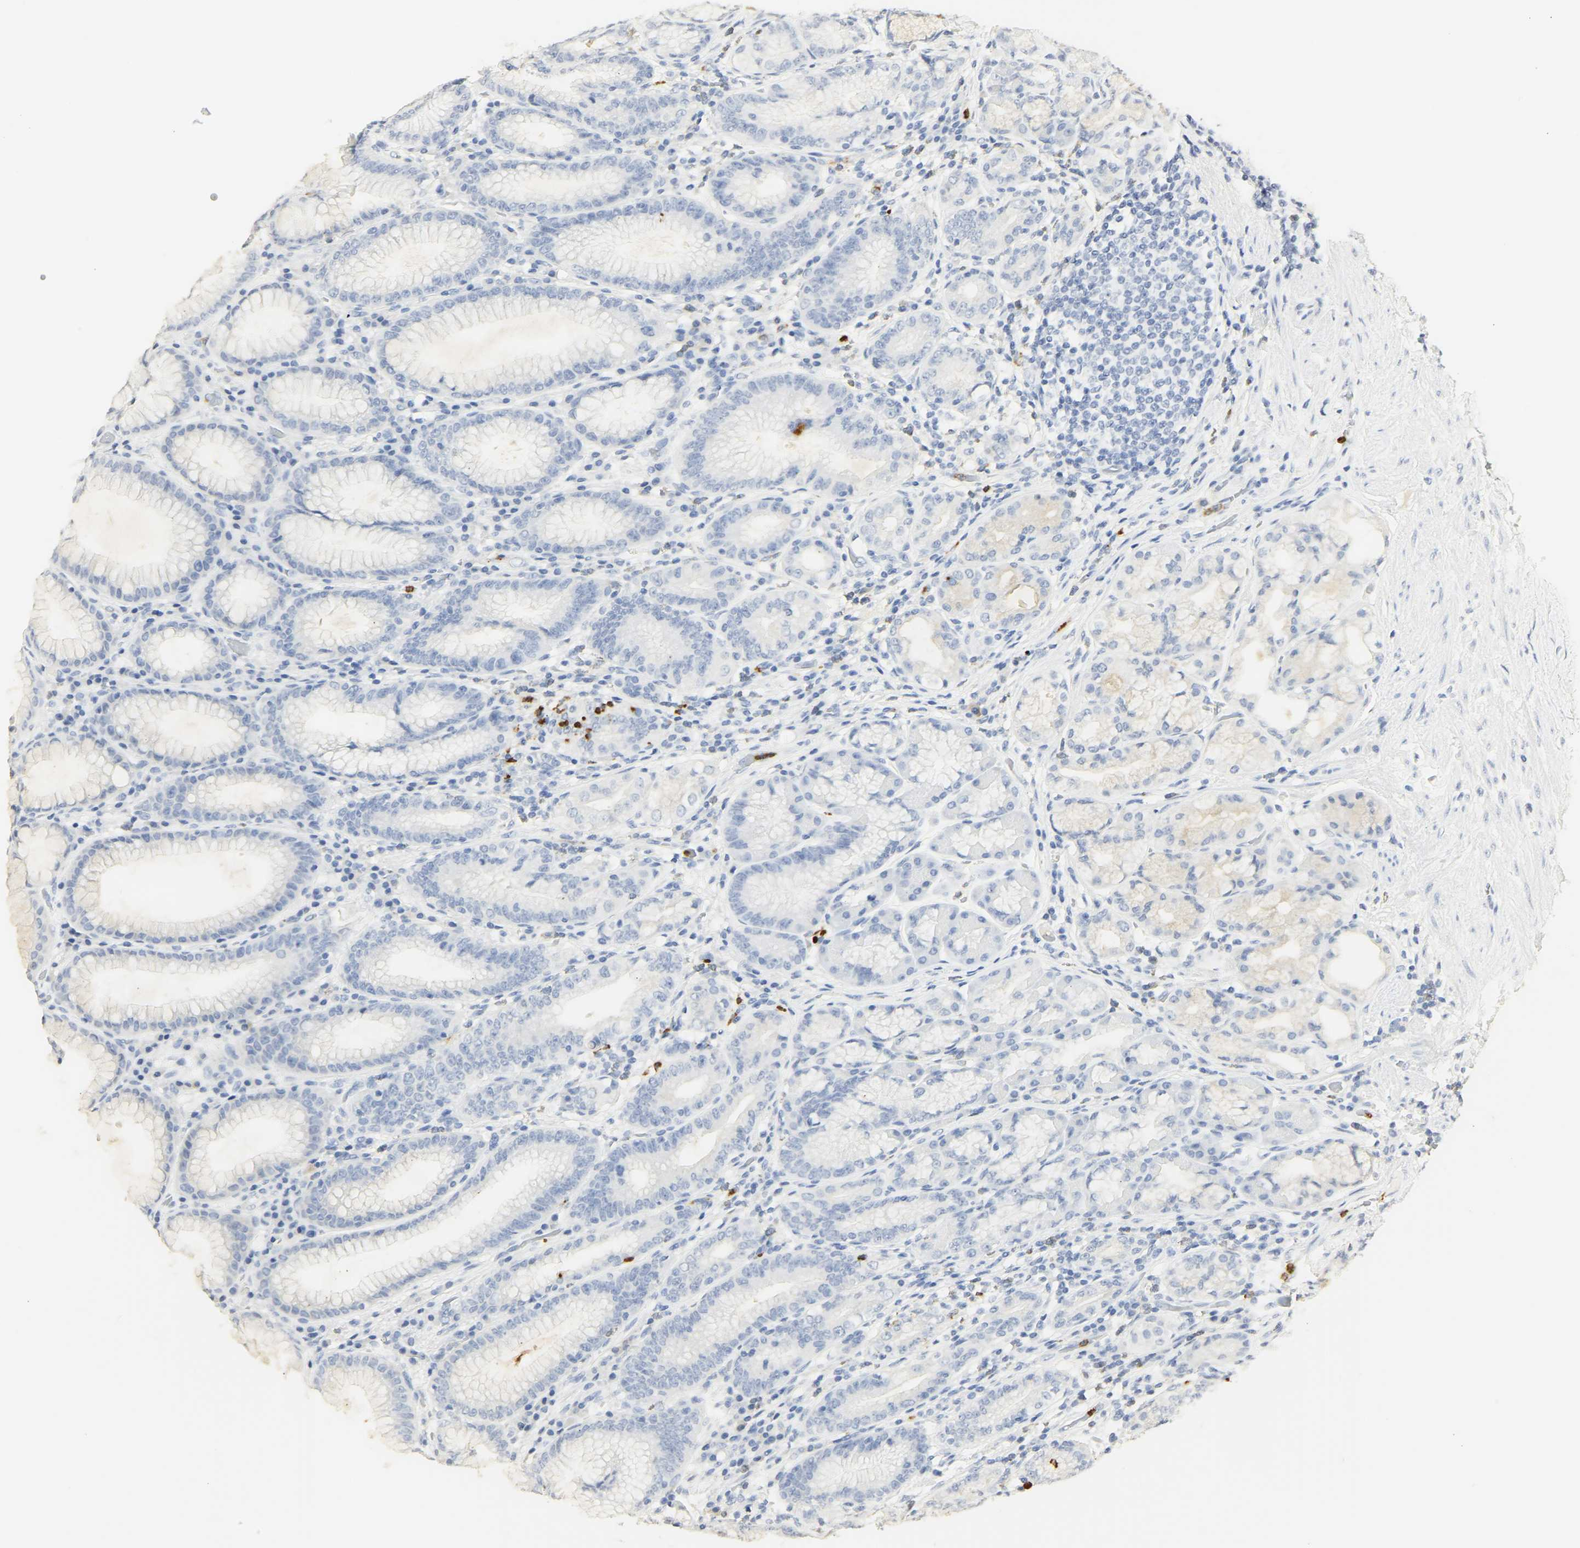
{"staining": {"intensity": "negative", "quantity": "none", "location": "none"}, "tissue": "stomach", "cell_type": "Glandular cells", "image_type": "normal", "snomed": [{"axis": "morphology", "description": "Normal tissue, NOS"}, {"axis": "topography", "description": "Stomach, lower"}], "caption": "The image displays no significant positivity in glandular cells of stomach. The staining is performed using DAB brown chromogen with nuclei counter-stained in using hematoxylin.", "gene": "MPO", "patient": {"sex": "female", "age": 76}}